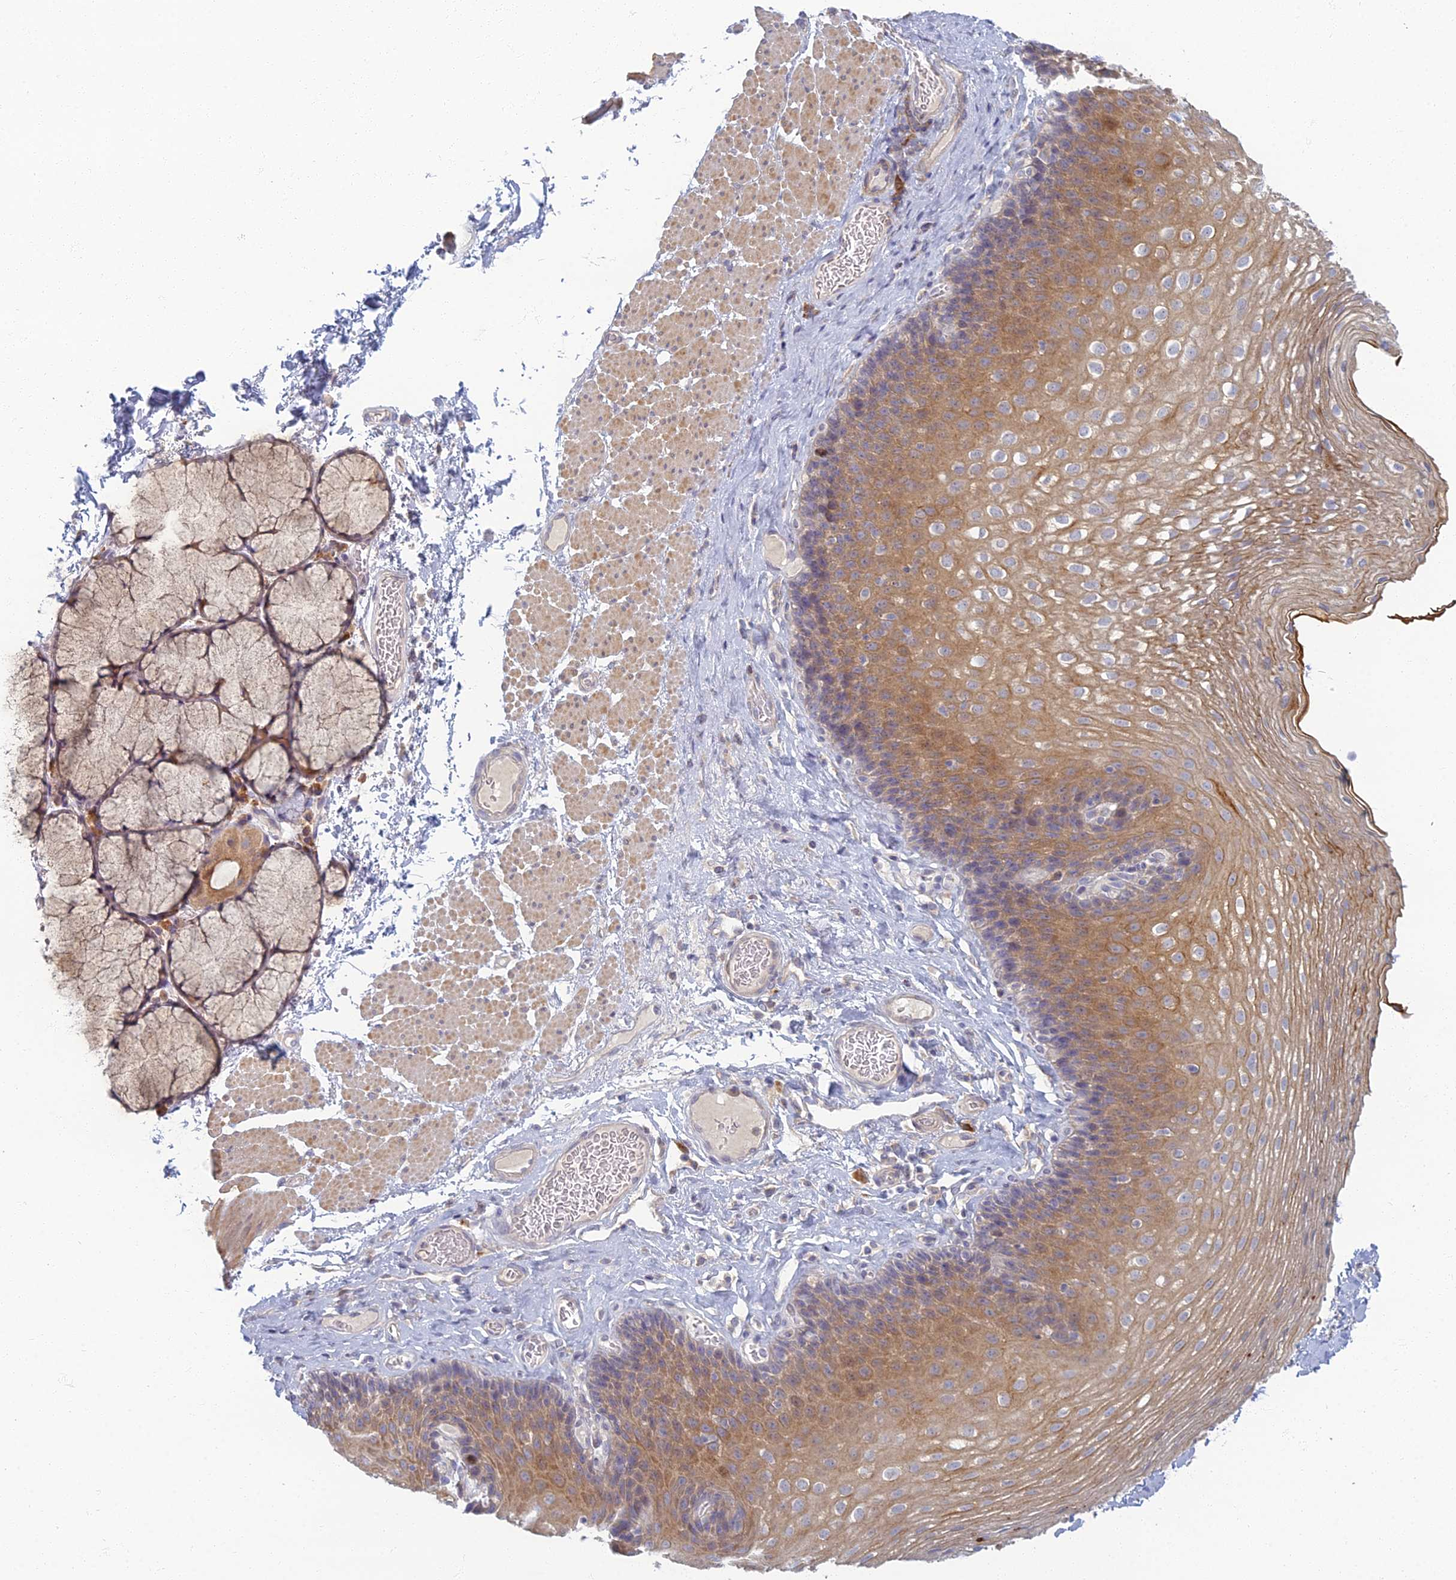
{"staining": {"intensity": "moderate", "quantity": ">75%", "location": "cytoplasmic/membranous"}, "tissue": "esophagus", "cell_type": "Squamous epithelial cells", "image_type": "normal", "snomed": [{"axis": "morphology", "description": "Normal tissue, NOS"}, {"axis": "topography", "description": "Esophagus"}], "caption": "Immunohistochemical staining of normal human esophagus demonstrates moderate cytoplasmic/membranous protein expression in approximately >75% of squamous epithelial cells.", "gene": "CHMP4B", "patient": {"sex": "female", "age": 66}}